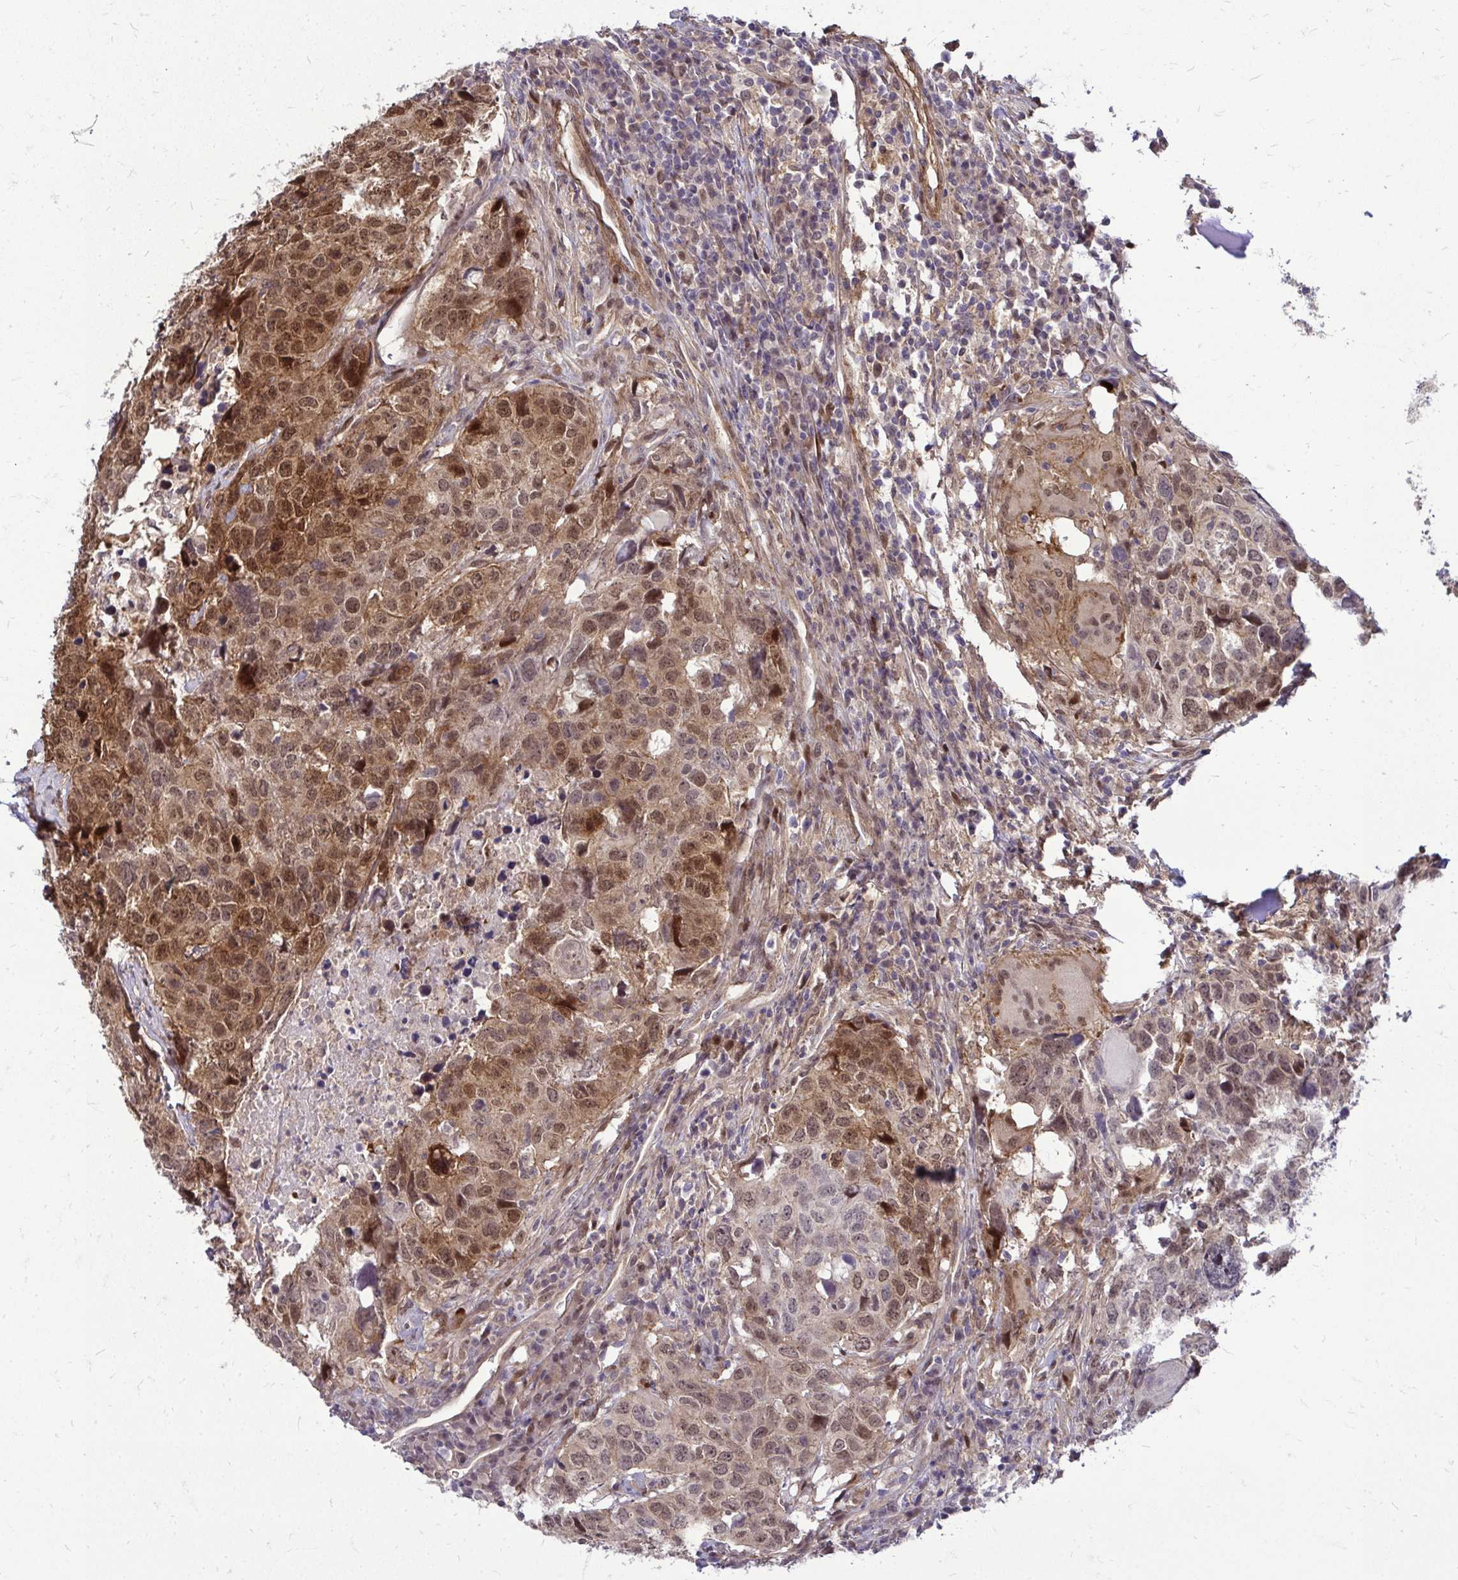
{"staining": {"intensity": "moderate", "quantity": ">75%", "location": "cytoplasmic/membranous,nuclear"}, "tissue": "head and neck cancer", "cell_type": "Tumor cells", "image_type": "cancer", "snomed": [{"axis": "morphology", "description": "Normal tissue, NOS"}, {"axis": "morphology", "description": "Squamous cell carcinoma, NOS"}, {"axis": "topography", "description": "Skeletal muscle"}, {"axis": "topography", "description": "Vascular tissue"}, {"axis": "topography", "description": "Peripheral nerve tissue"}, {"axis": "topography", "description": "Head-Neck"}], "caption": "Brown immunohistochemical staining in human squamous cell carcinoma (head and neck) shows moderate cytoplasmic/membranous and nuclear expression in about >75% of tumor cells.", "gene": "TRIP6", "patient": {"sex": "male", "age": 66}}